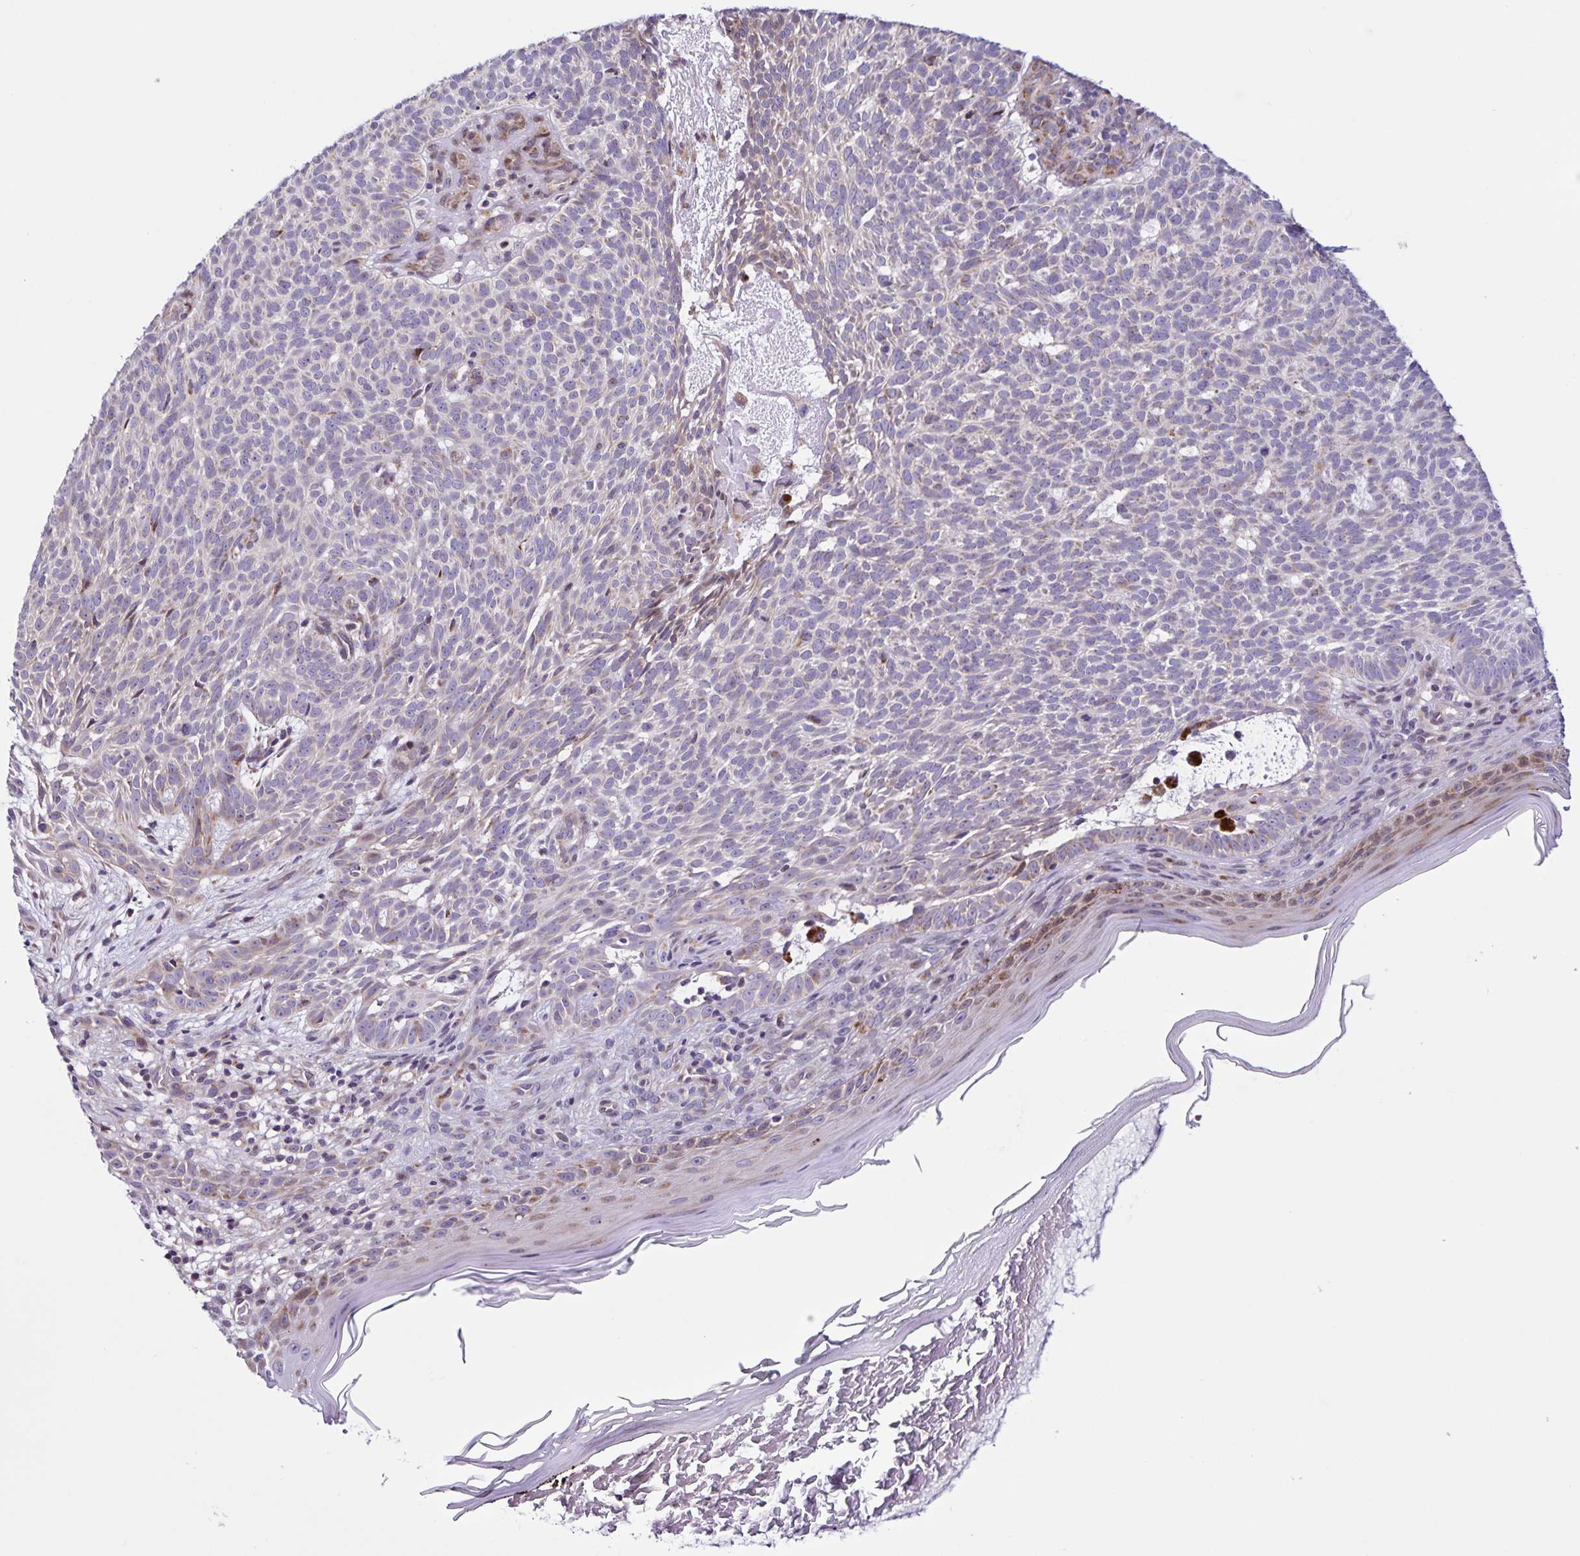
{"staining": {"intensity": "negative", "quantity": "none", "location": "none"}, "tissue": "skin cancer", "cell_type": "Tumor cells", "image_type": "cancer", "snomed": [{"axis": "morphology", "description": "Basal cell carcinoma"}, {"axis": "topography", "description": "Skin"}], "caption": "Protein analysis of skin cancer demonstrates no significant staining in tumor cells.", "gene": "RNFT2", "patient": {"sex": "male", "age": 78}}